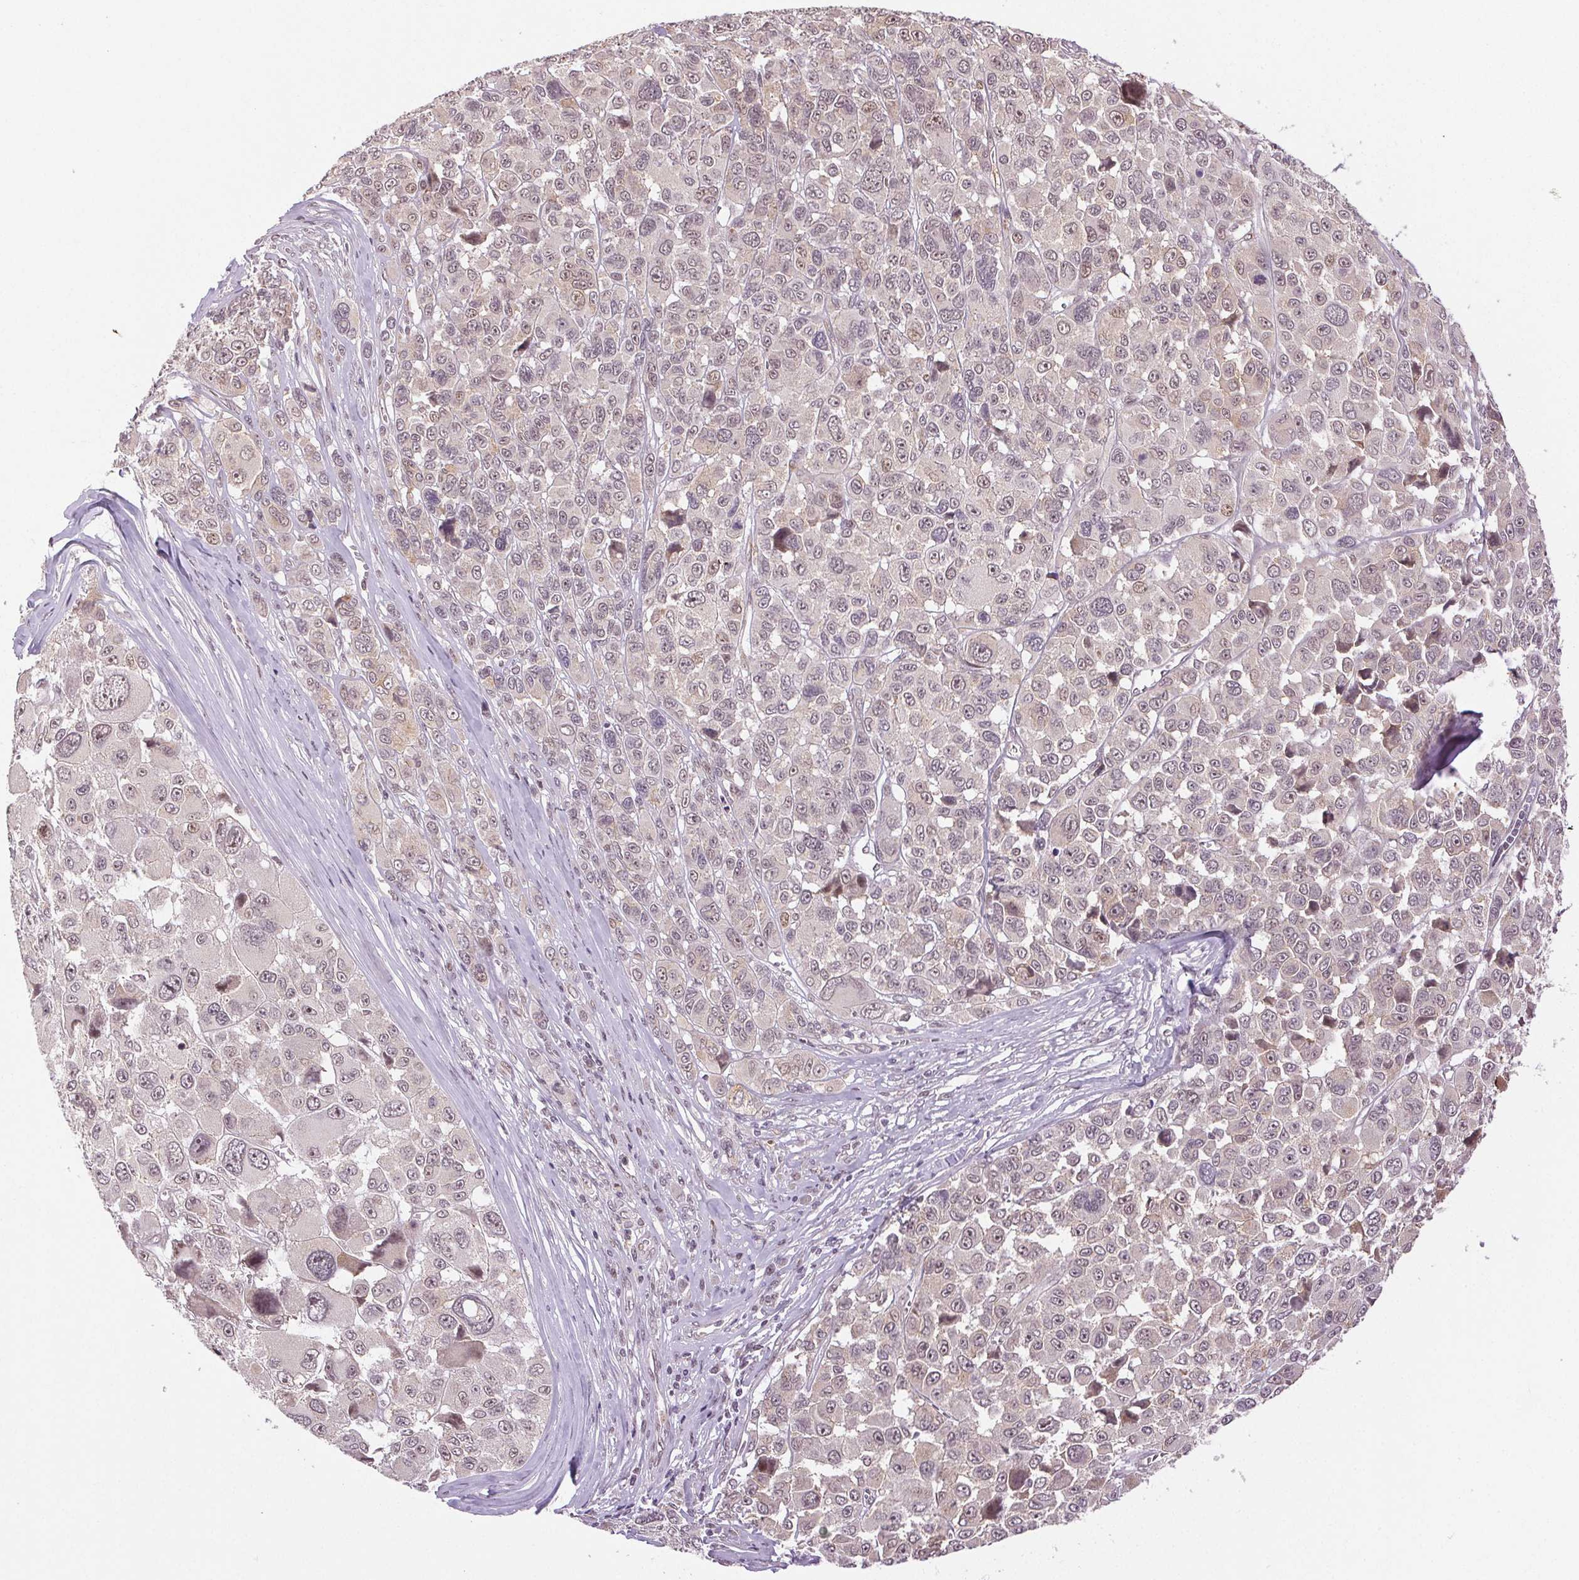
{"staining": {"intensity": "weak", "quantity": "<25%", "location": "nuclear"}, "tissue": "melanoma", "cell_type": "Tumor cells", "image_type": "cancer", "snomed": [{"axis": "morphology", "description": "Malignant melanoma, NOS"}, {"axis": "topography", "description": "Skin"}], "caption": "High magnification brightfield microscopy of melanoma stained with DAB (brown) and counterstained with hematoxylin (blue): tumor cells show no significant staining.", "gene": "GRHL3", "patient": {"sex": "female", "age": 66}}